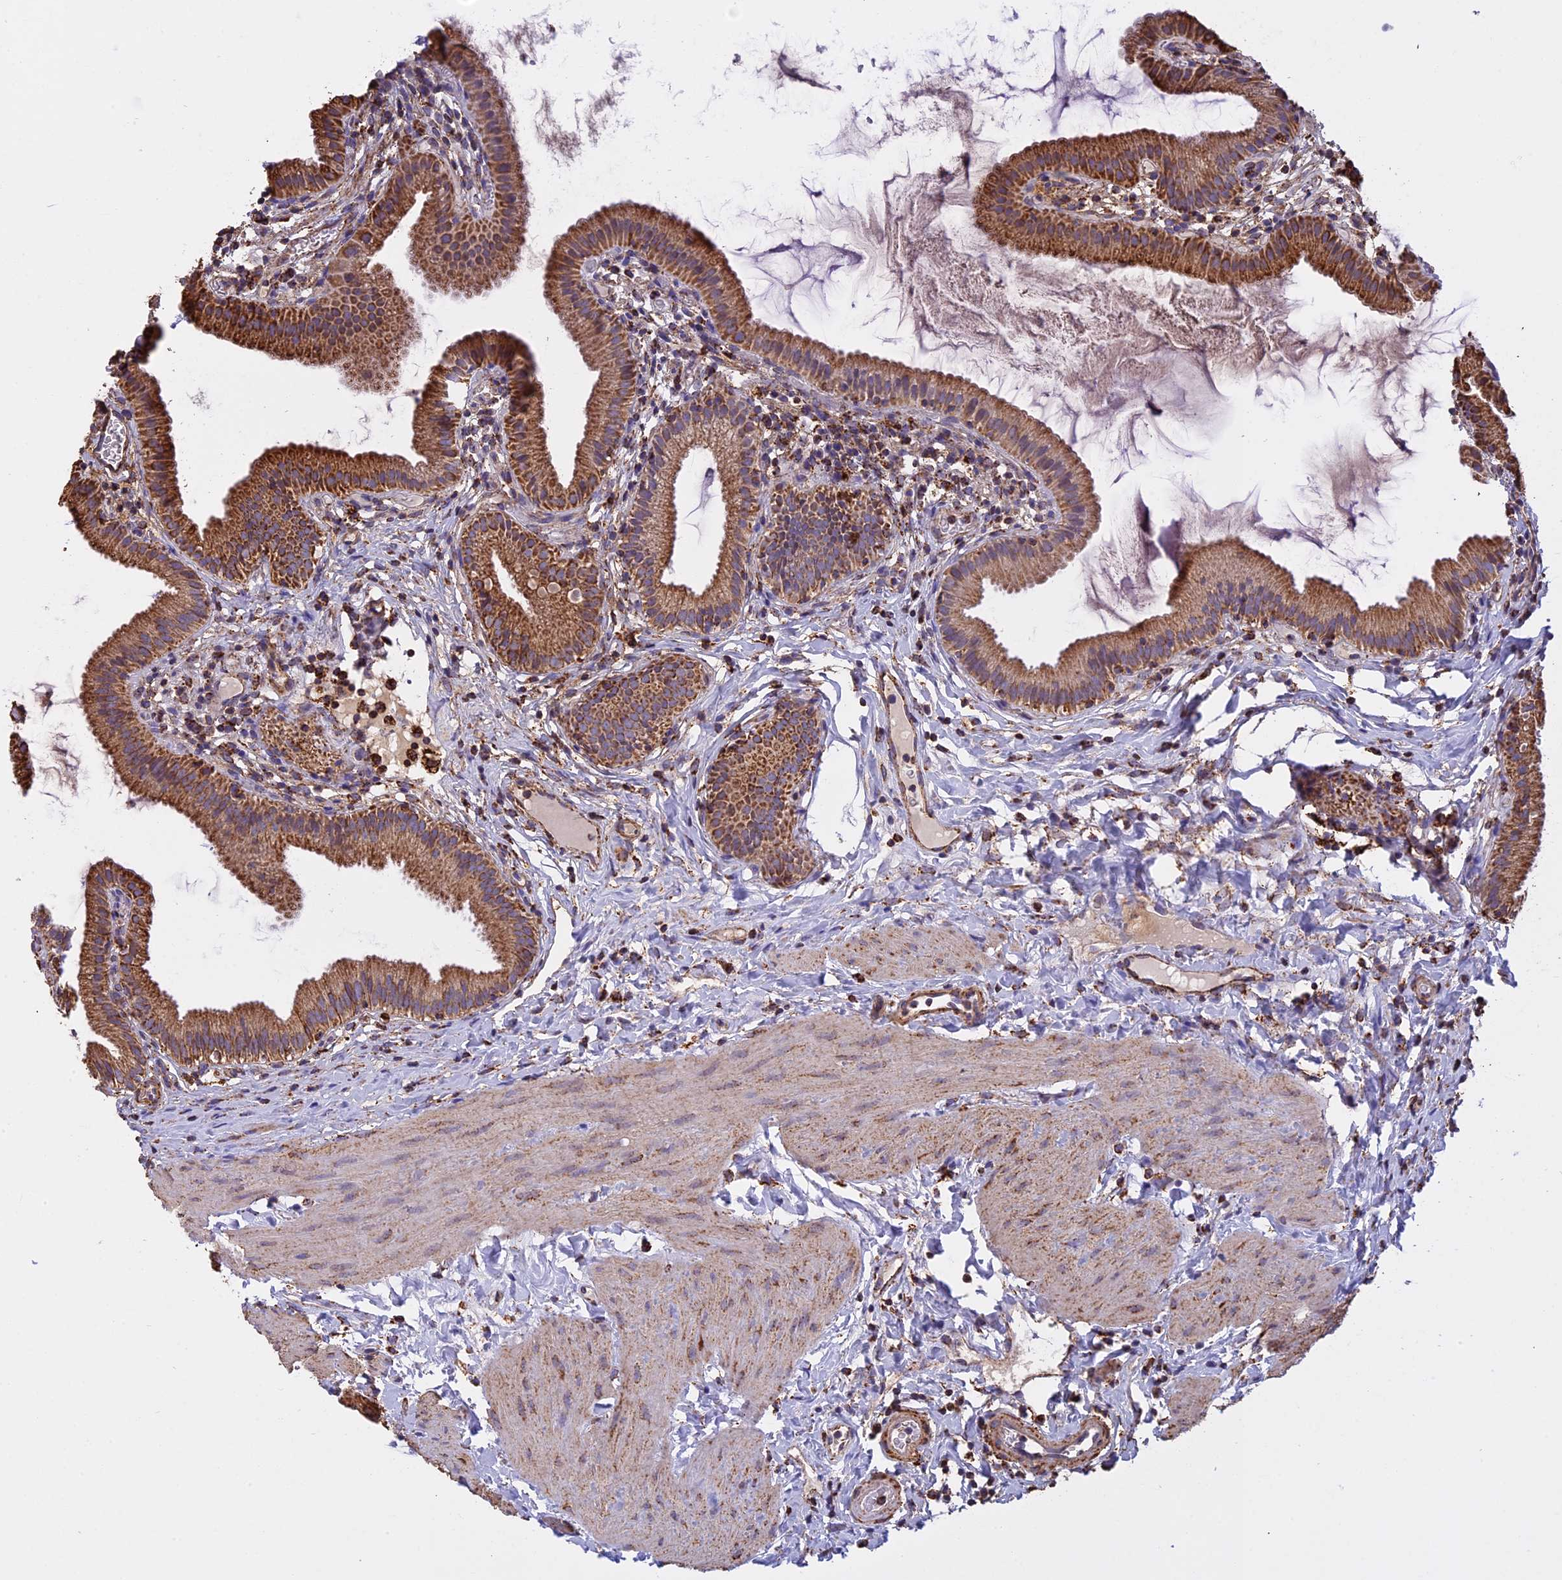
{"staining": {"intensity": "moderate", "quantity": ">75%", "location": "cytoplasmic/membranous"}, "tissue": "gallbladder", "cell_type": "Glandular cells", "image_type": "normal", "snomed": [{"axis": "morphology", "description": "Normal tissue, NOS"}, {"axis": "topography", "description": "Gallbladder"}], "caption": "Gallbladder stained with immunohistochemistry exhibits moderate cytoplasmic/membranous expression in approximately >75% of glandular cells.", "gene": "KCNG1", "patient": {"sex": "female", "age": 46}}